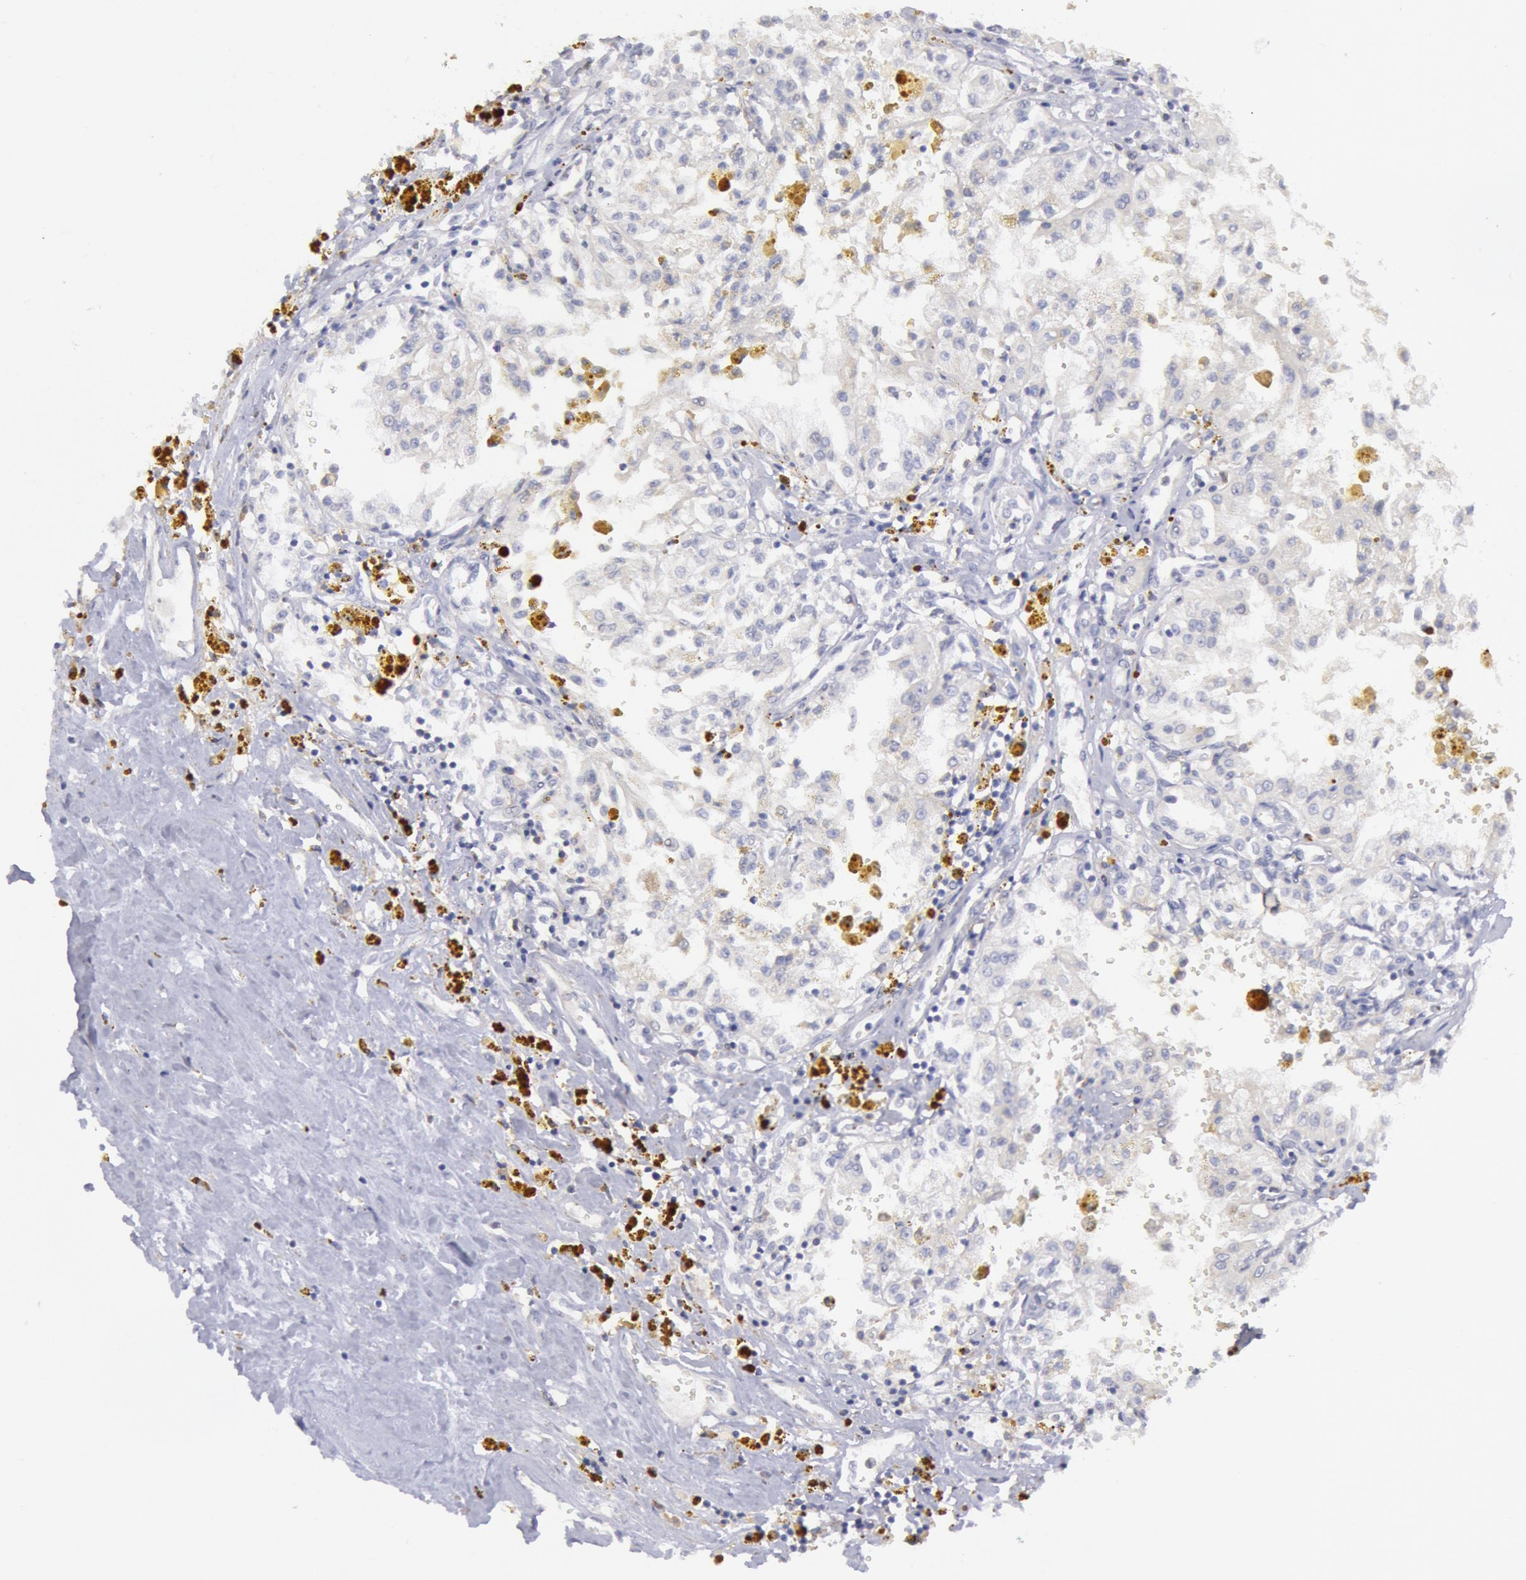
{"staining": {"intensity": "negative", "quantity": "none", "location": "none"}, "tissue": "renal cancer", "cell_type": "Tumor cells", "image_type": "cancer", "snomed": [{"axis": "morphology", "description": "Adenocarcinoma, NOS"}, {"axis": "topography", "description": "Kidney"}], "caption": "The immunohistochemistry (IHC) histopathology image has no significant positivity in tumor cells of renal adenocarcinoma tissue.", "gene": "MYH7", "patient": {"sex": "male", "age": 78}}